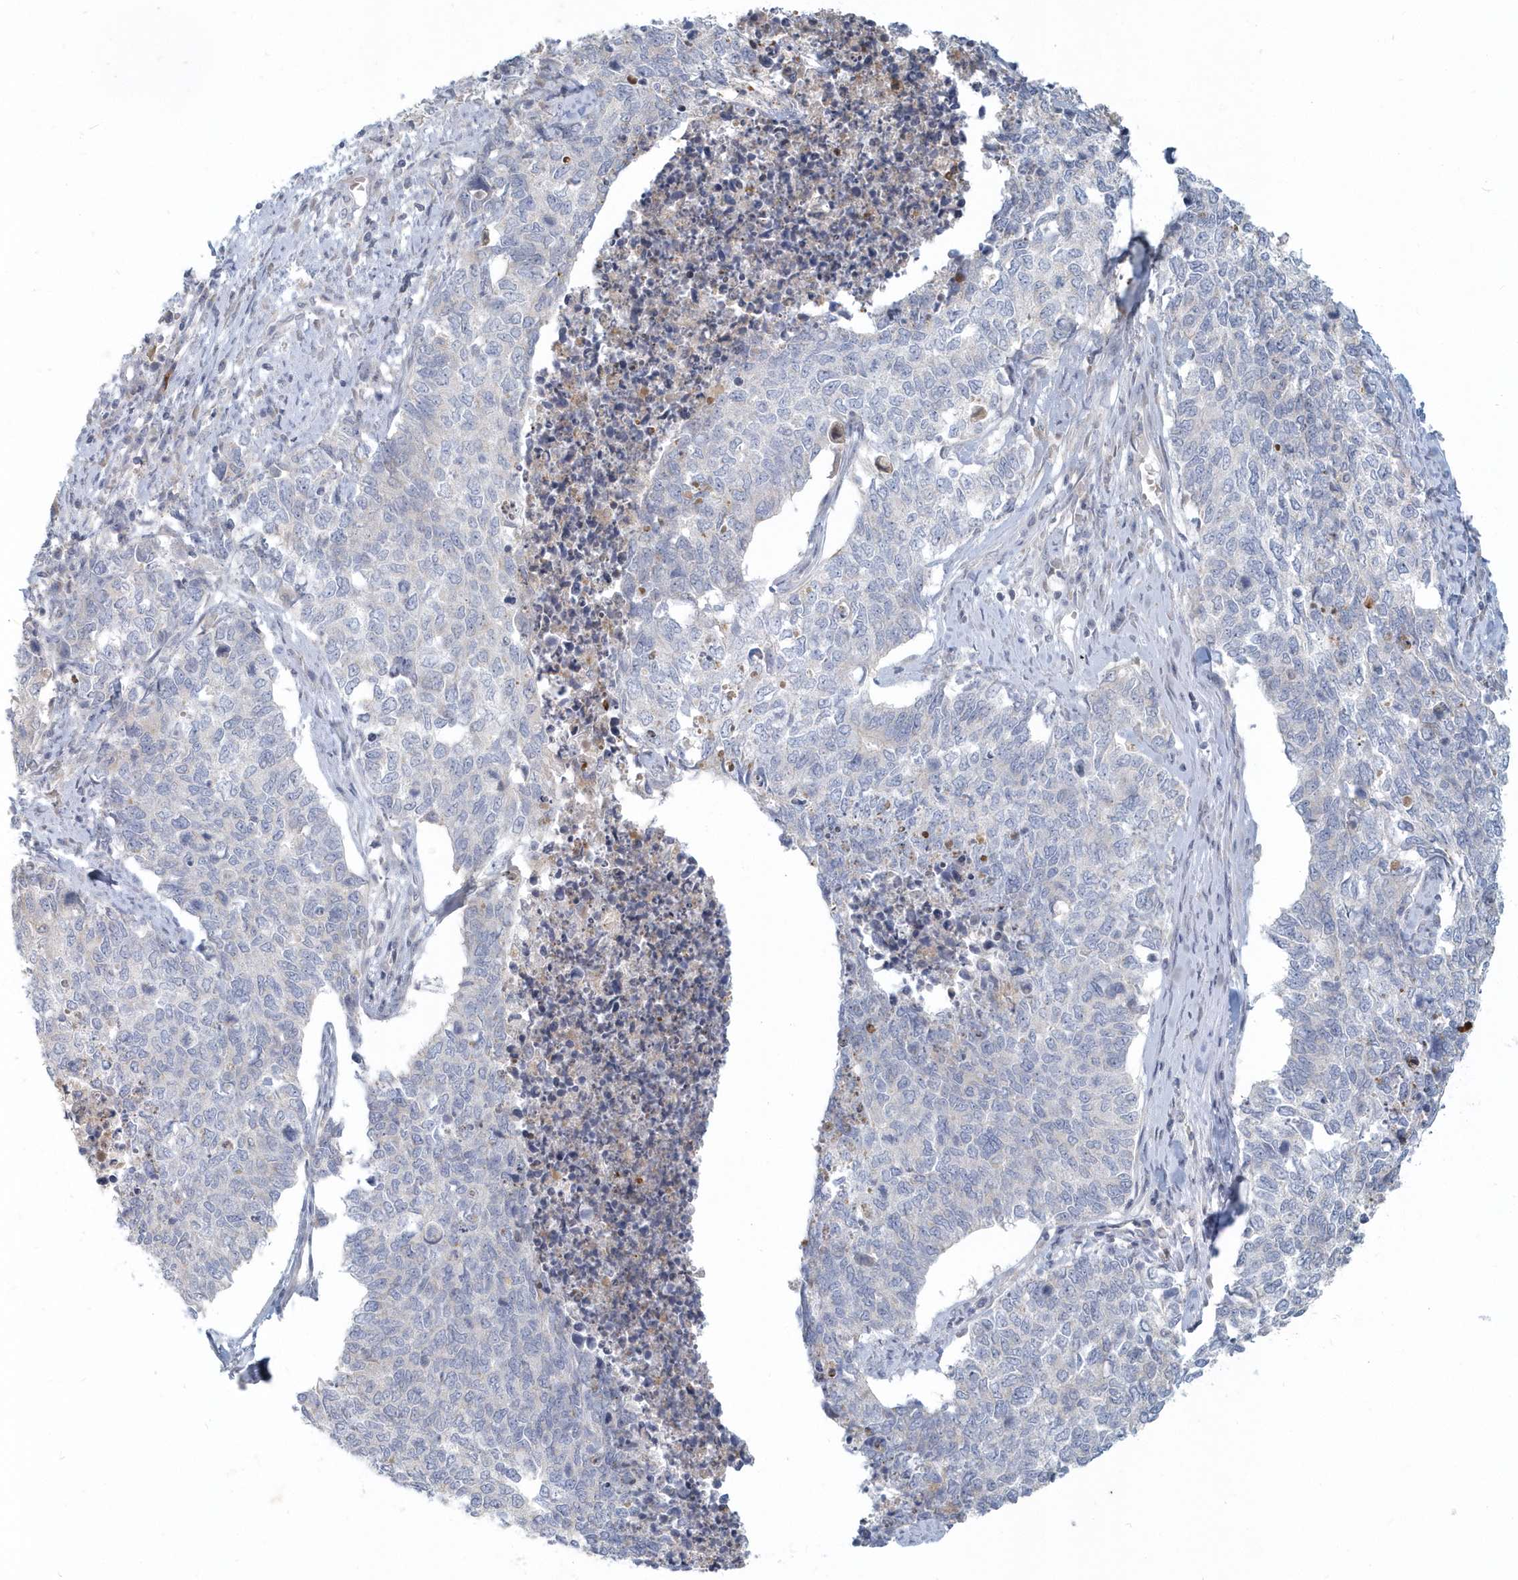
{"staining": {"intensity": "negative", "quantity": "none", "location": "none"}, "tissue": "cervical cancer", "cell_type": "Tumor cells", "image_type": "cancer", "snomed": [{"axis": "morphology", "description": "Squamous cell carcinoma, NOS"}, {"axis": "topography", "description": "Cervix"}], "caption": "Human squamous cell carcinoma (cervical) stained for a protein using immunohistochemistry displays no expression in tumor cells.", "gene": "NAPB", "patient": {"sex": "female", "age": 63}}